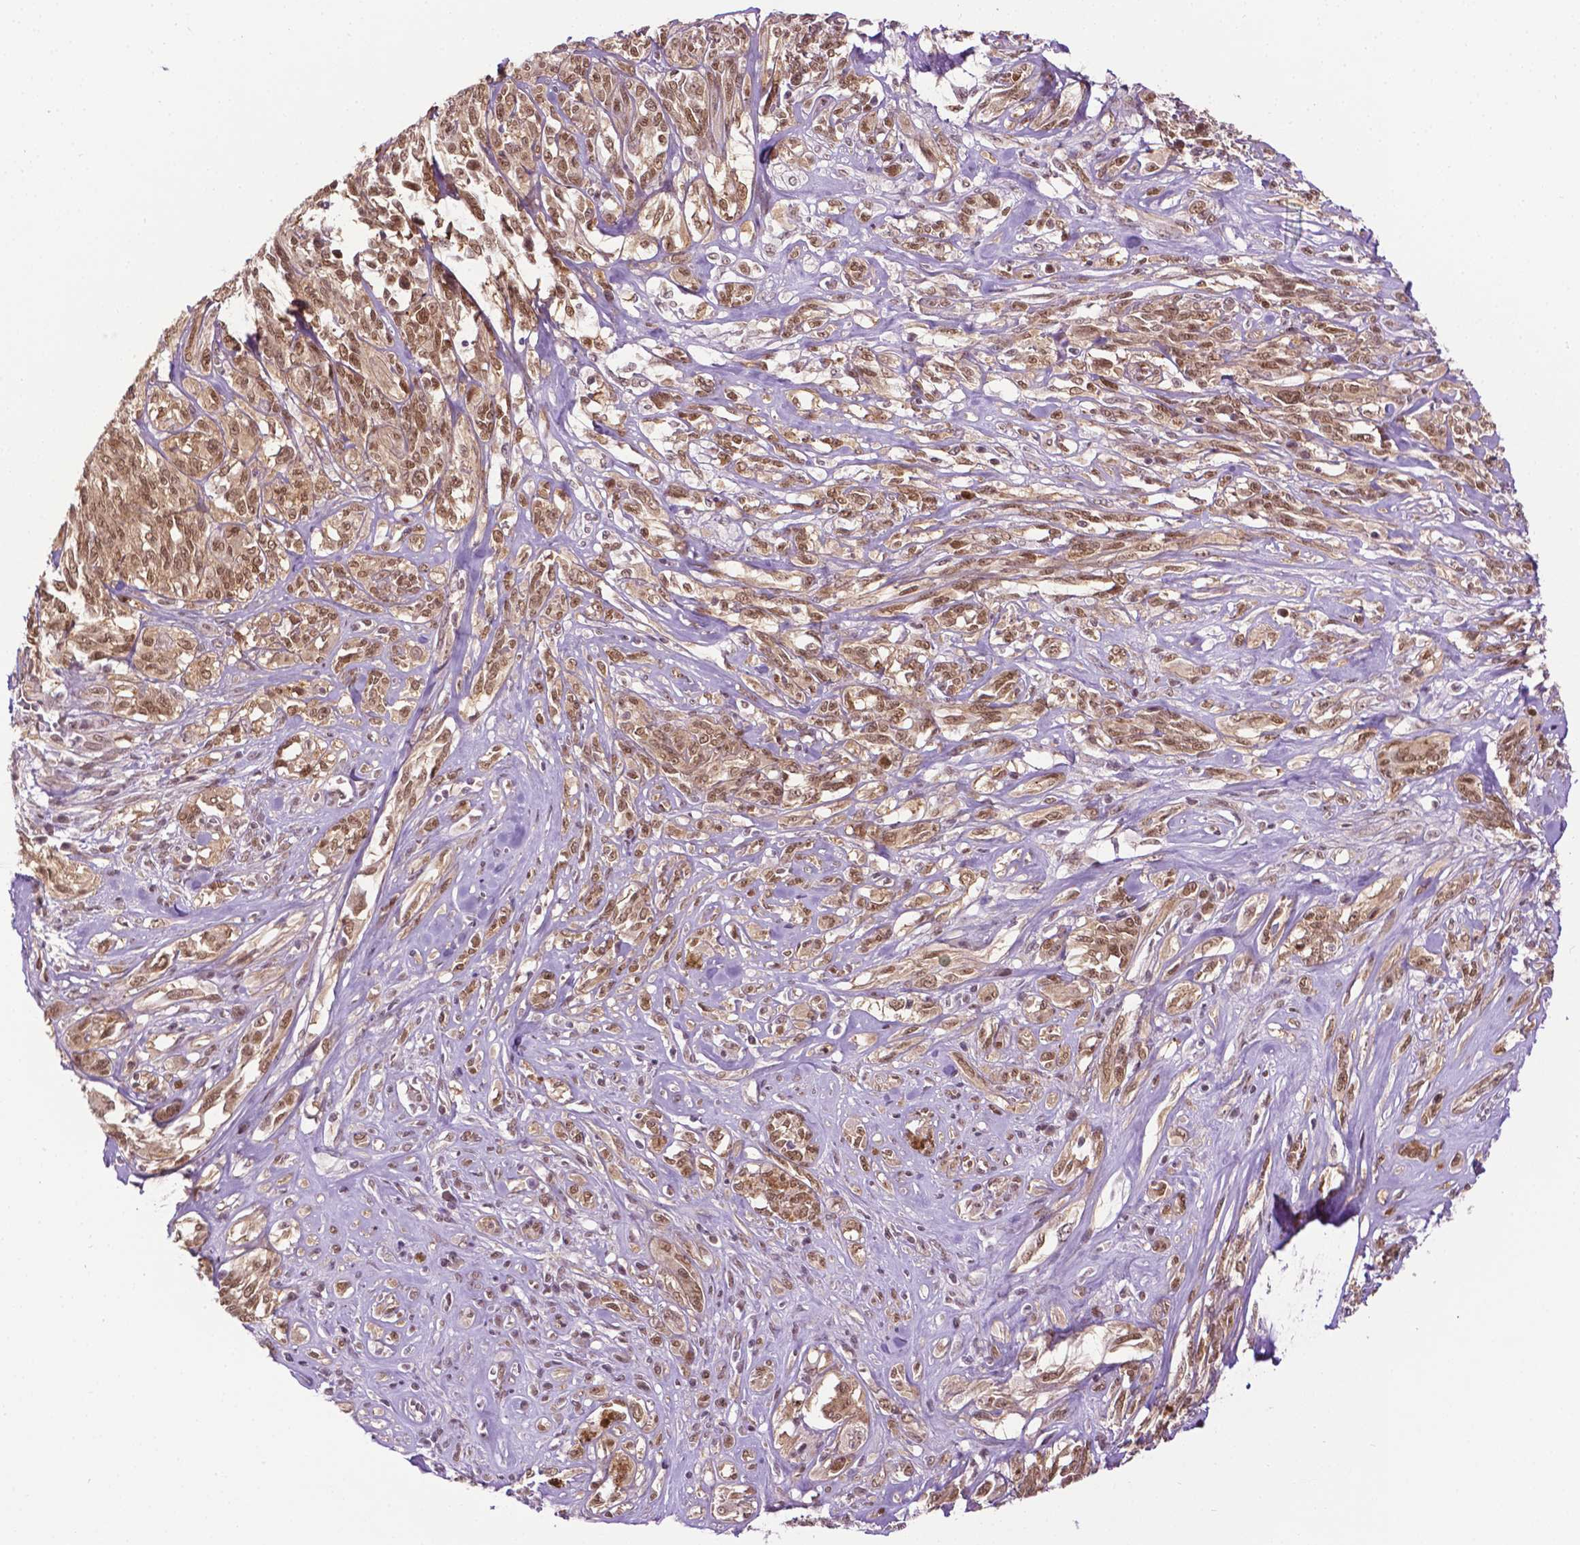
{"staining": {"intensity": "moderate", "quantity": ">75%", "location": "nuclear"}, "tissue": "melanoma", "cell_type": "Tumor cells", "image_type": "cancer", "snomed": [{"axis": "morphology", "description": "Malignant melanoma, NOS"}, {"axis": "topography", "description": "Skin"}], "caption": "DAB immunohistochemical staining of human malignant melanoma demonstrates moderate nuclear protein expression in about >75% of tumor cells.", "gene": "UBQLN4", "patient": {"sex": "female", "age": 91}}